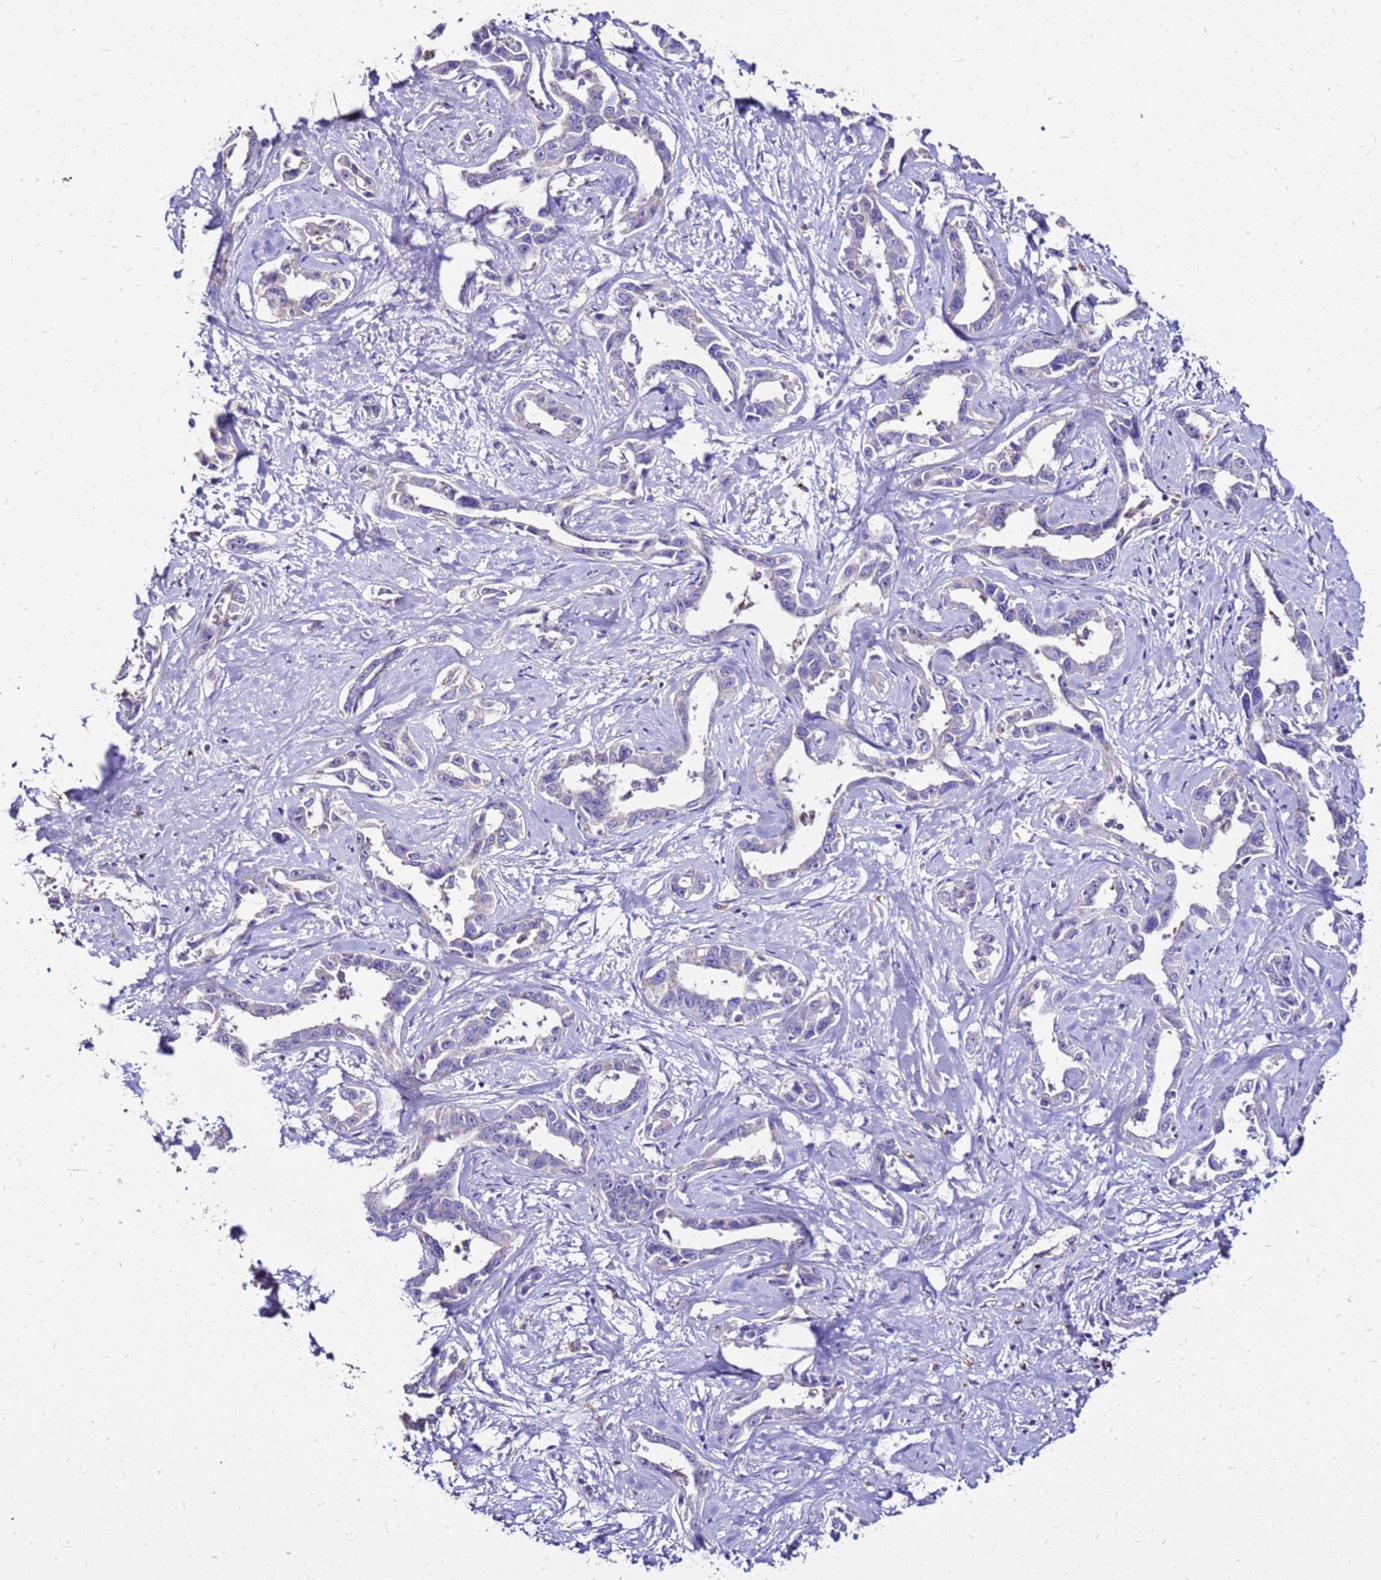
{"staining": {"intensity": "negative", "quantity": "none", "location": "none"}, "tissue": "liver cancer", "cell_type": "Tumor cells", "image_type": "cancer", "snomed": [{"axis": "morphology", "description": "Cholangiocarcinoma"}, {"axis": "topography", "description": "Liver"}], "caption": "The micrograph reveals no staining of tumor cells in liver cancer.", "gene": "S100A2", "patient": {"sex": "male", "age": 59}}